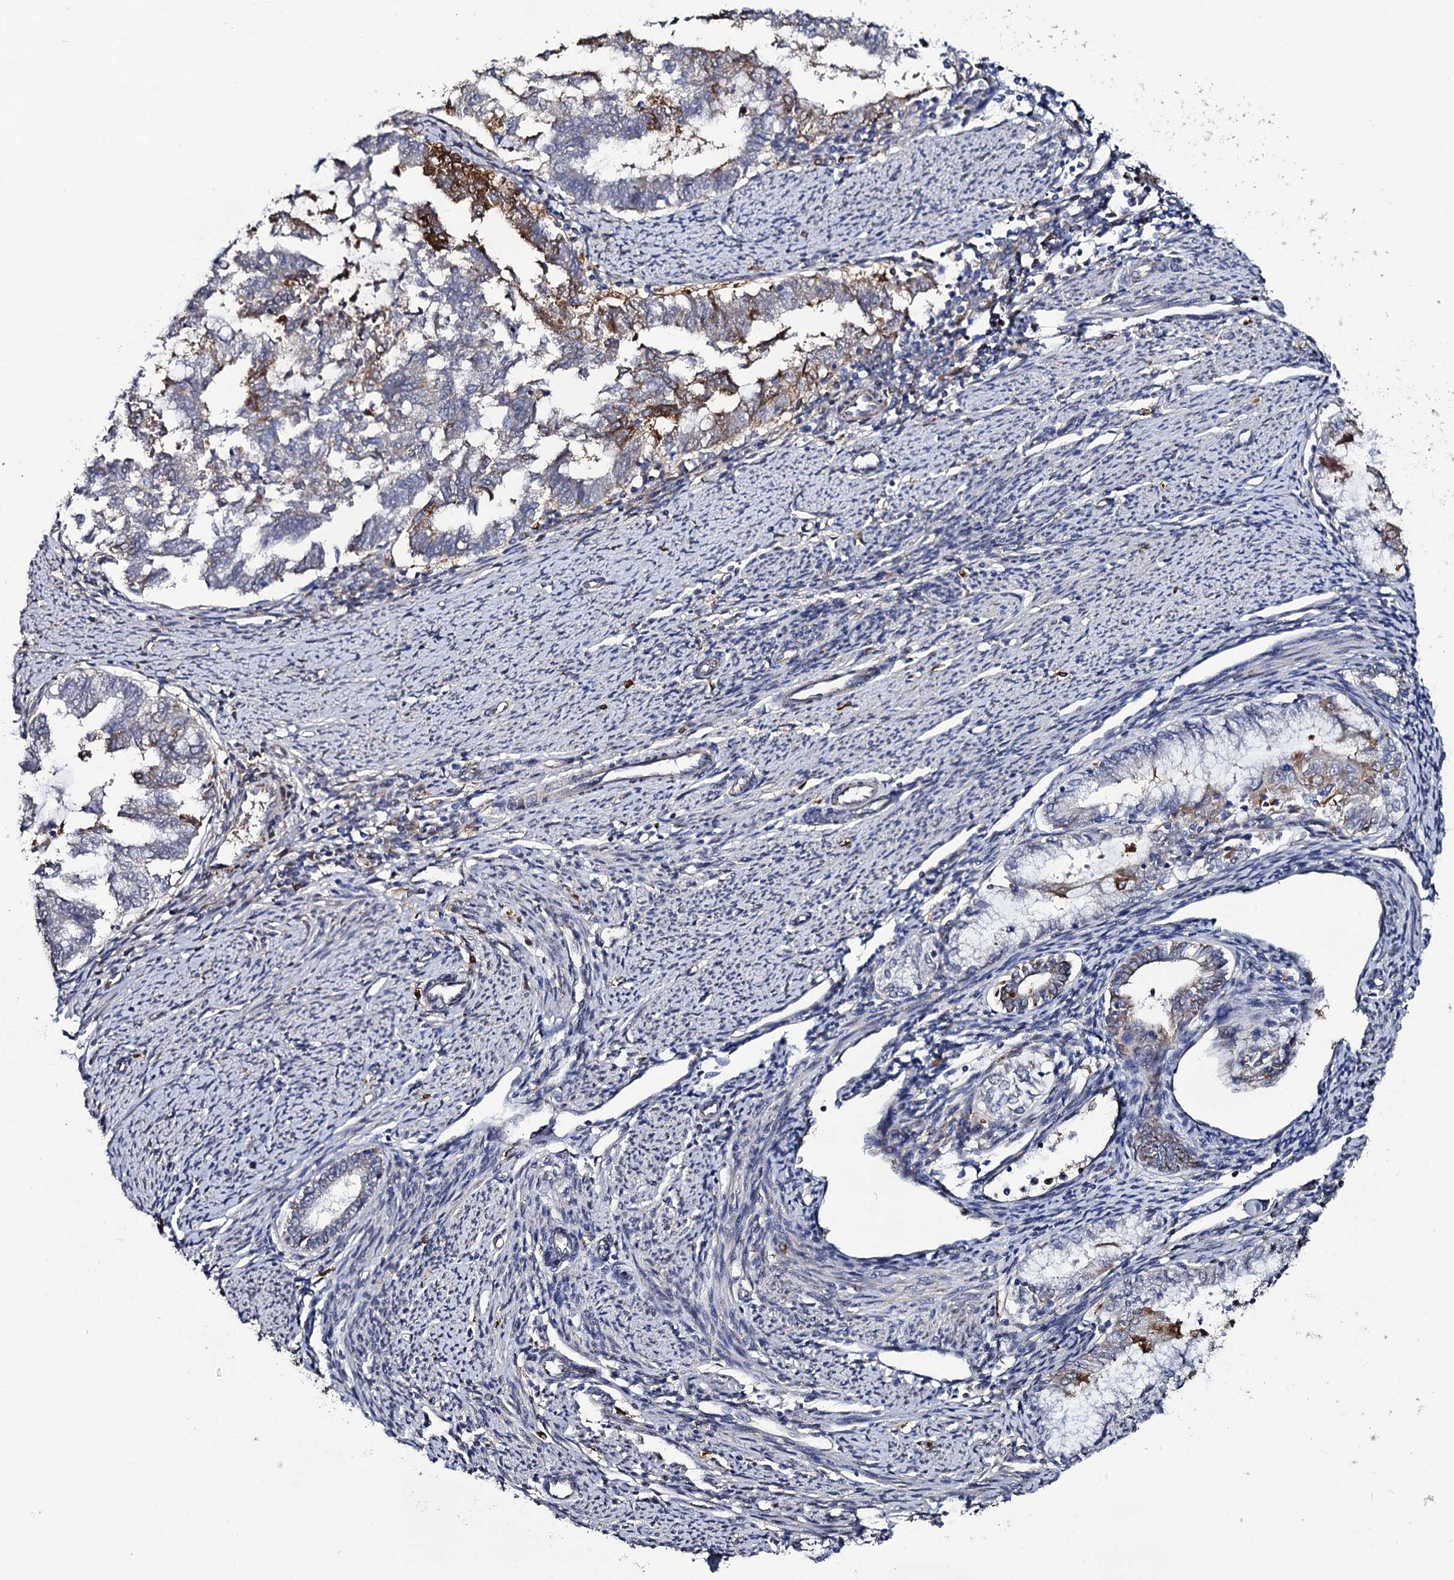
{"staining": {"intensity": "strong", "quantity": "<25%", "location": "cytoplasmic/membranous"}, "tissue": "endometrial cancer", "cell_type": "Tumor cells", "image_type": "cancer", "snomed": [{"axis": "morphology", "description": "Adenocarcinoma, NOS"}, {"axis": "topography", "description": "Endometrium"}], "caption": "This is an image of IHC staining of endometrial adenocarcinoma, which shows strong staining in the cytoplasmic/membranous of tumor cells.", "gene": "TTC23", "patient": {"sex": "female", "age": 79}}